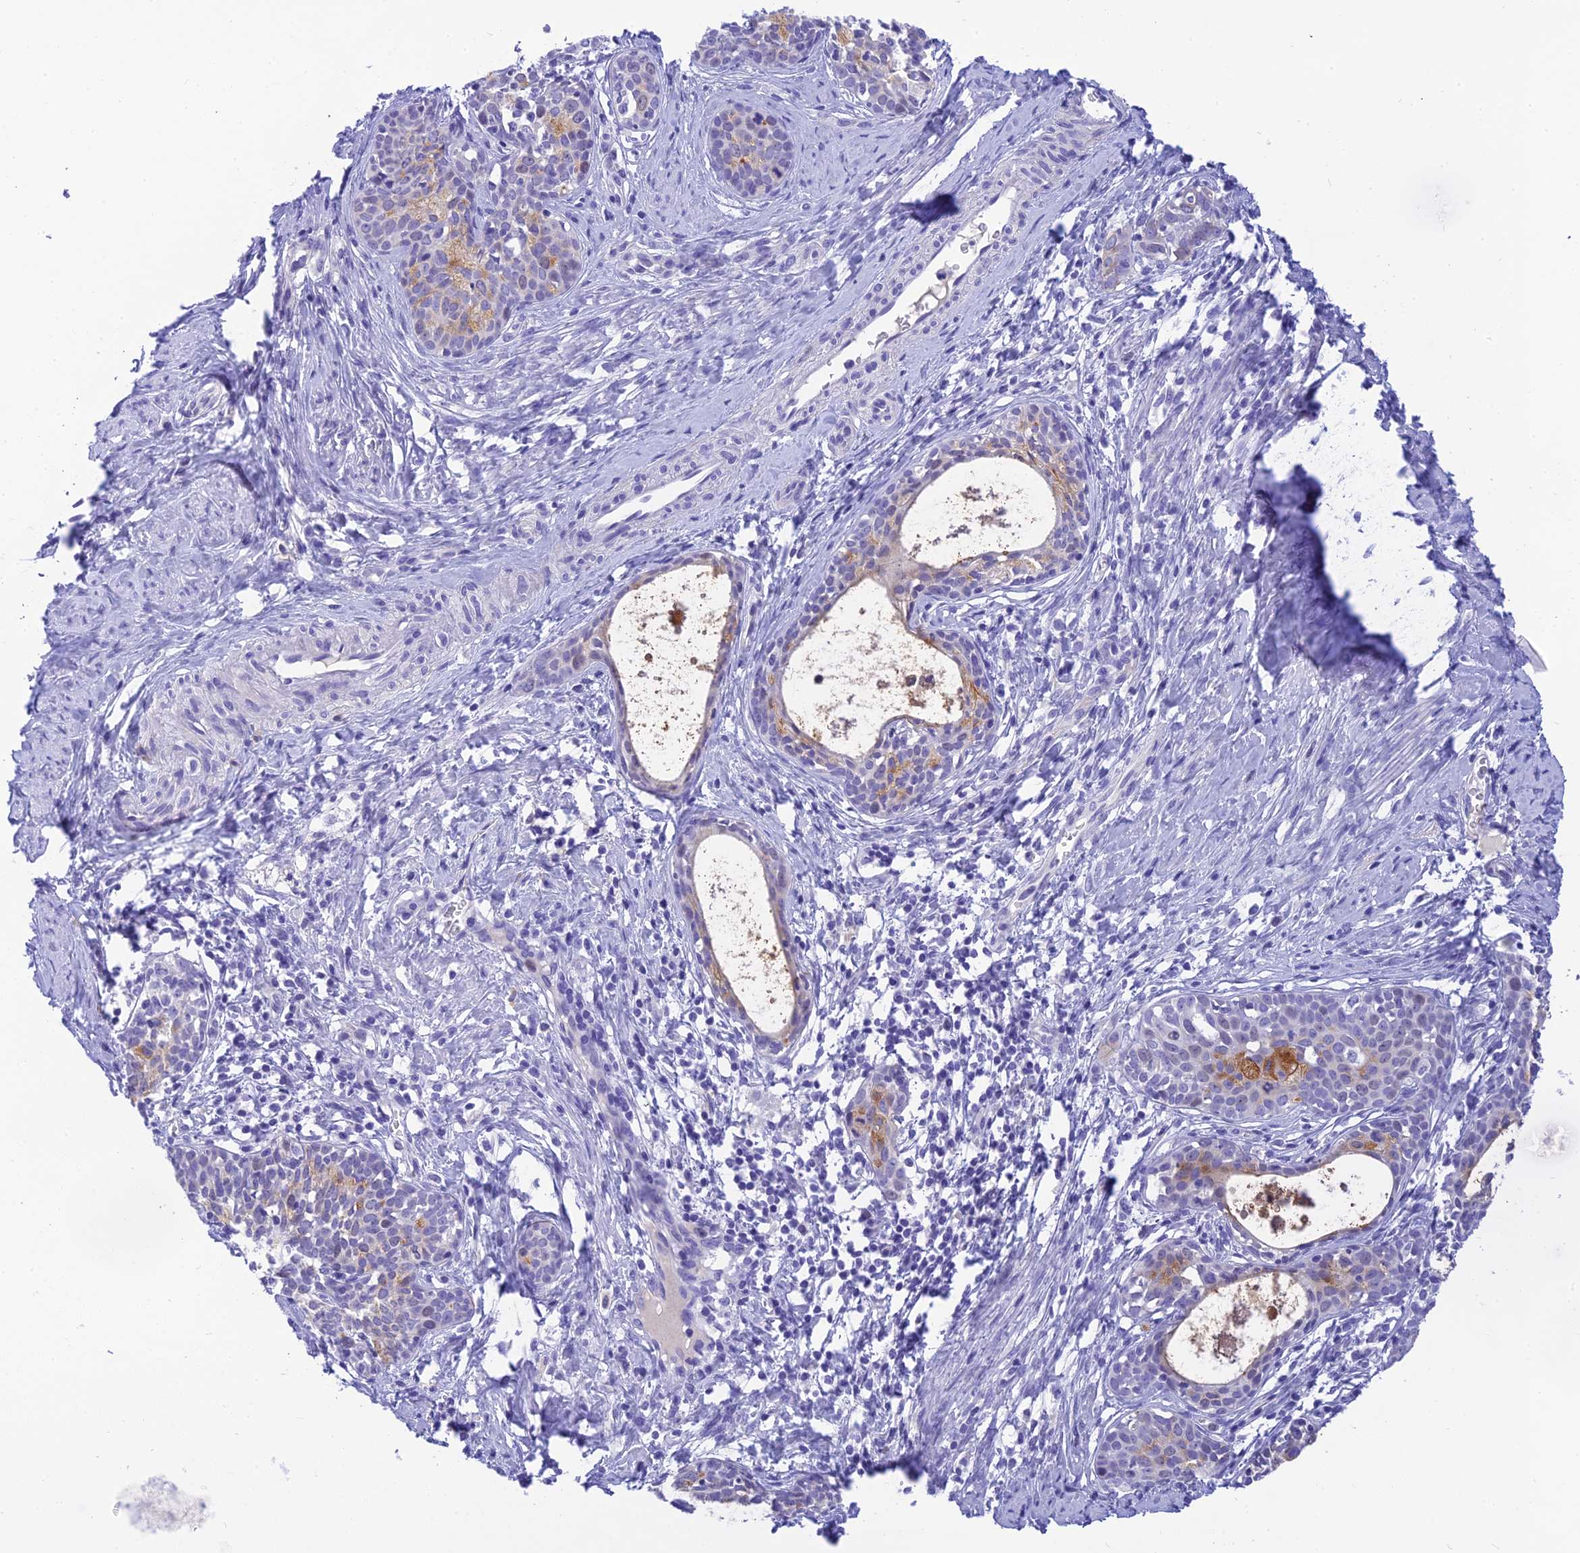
{"staining": {"intensity": "moderate", "quantity": "<25%", "location": "cytoplasmic/membranous"}, "tissue": "cervical cancer", "cell_type": "Tumor cells", "image_type": "cancer", "snomed": [{"axis": "morphology", "description": "Squamous cell carcinoma, NOS"}, {"axis": "topography", "description": "Cervix"}], "caption": "Cervical cancer (squamous cell carcinoma) tissue demonstrates moderate cytoplasmic/membranous expression in about <25% of tumor cells (IHC, brightfield microscopy, high magnification).", "gene": "KDELR3", "patient": {"sex": "female", "age": 52}}